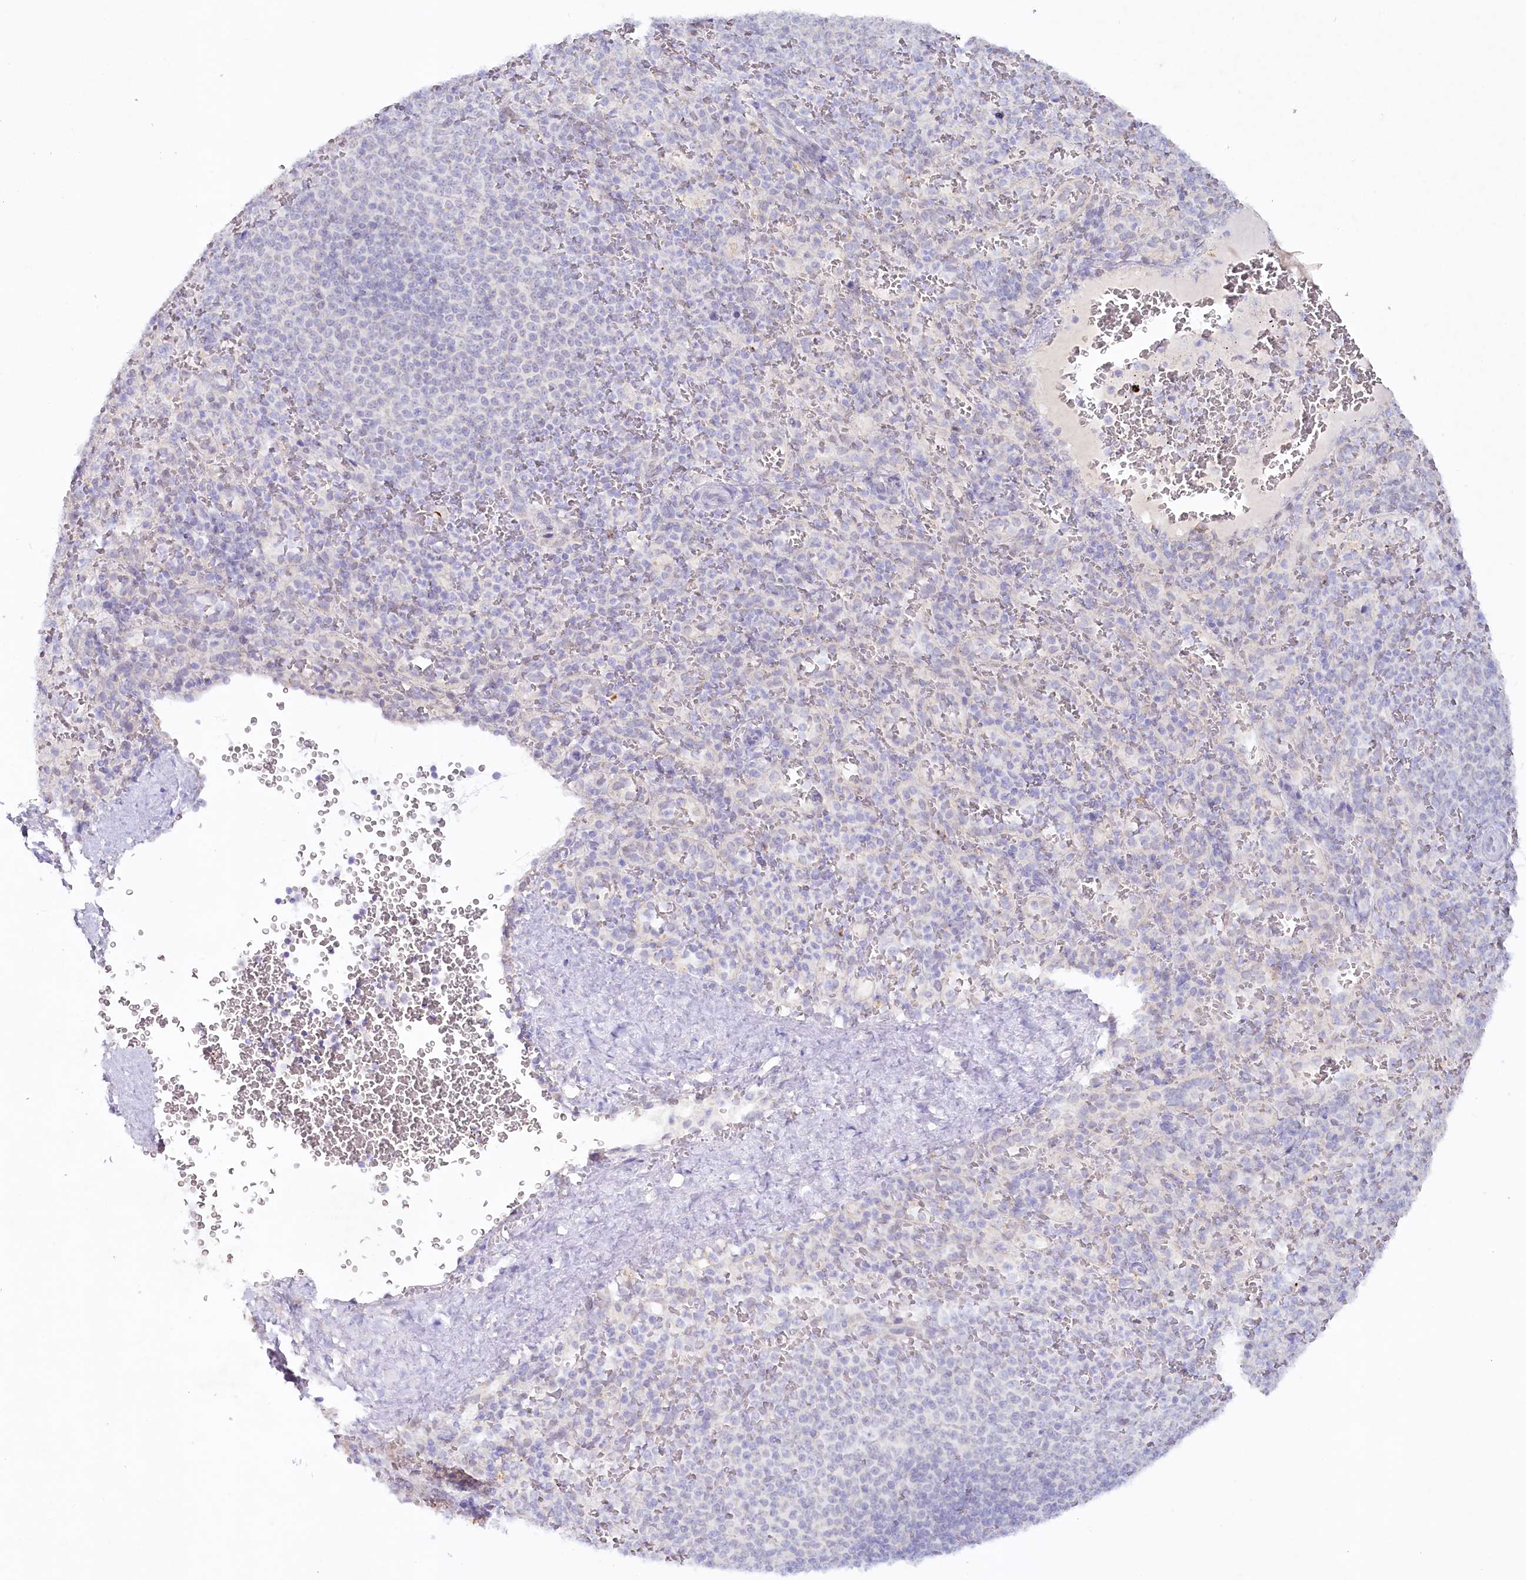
{"staining": {"intensity": "negative", "quantity": "none", "location": "none"}, "tissue": "spleen", "cell_type": "Cells in red pulp", "image_type": "normal", "snomed": [{"axis": "morphology", "description": "Normal tissue, NOS"}, {"axis": "topography", "description": "Spleen"}], "caption": "Spleen stained for a protein using immunohistochemistry (IHC) exhibits no expression cells in red pulp.", "gene": "PSAPL1", "patient": {"sex": "female", "age": 21}}